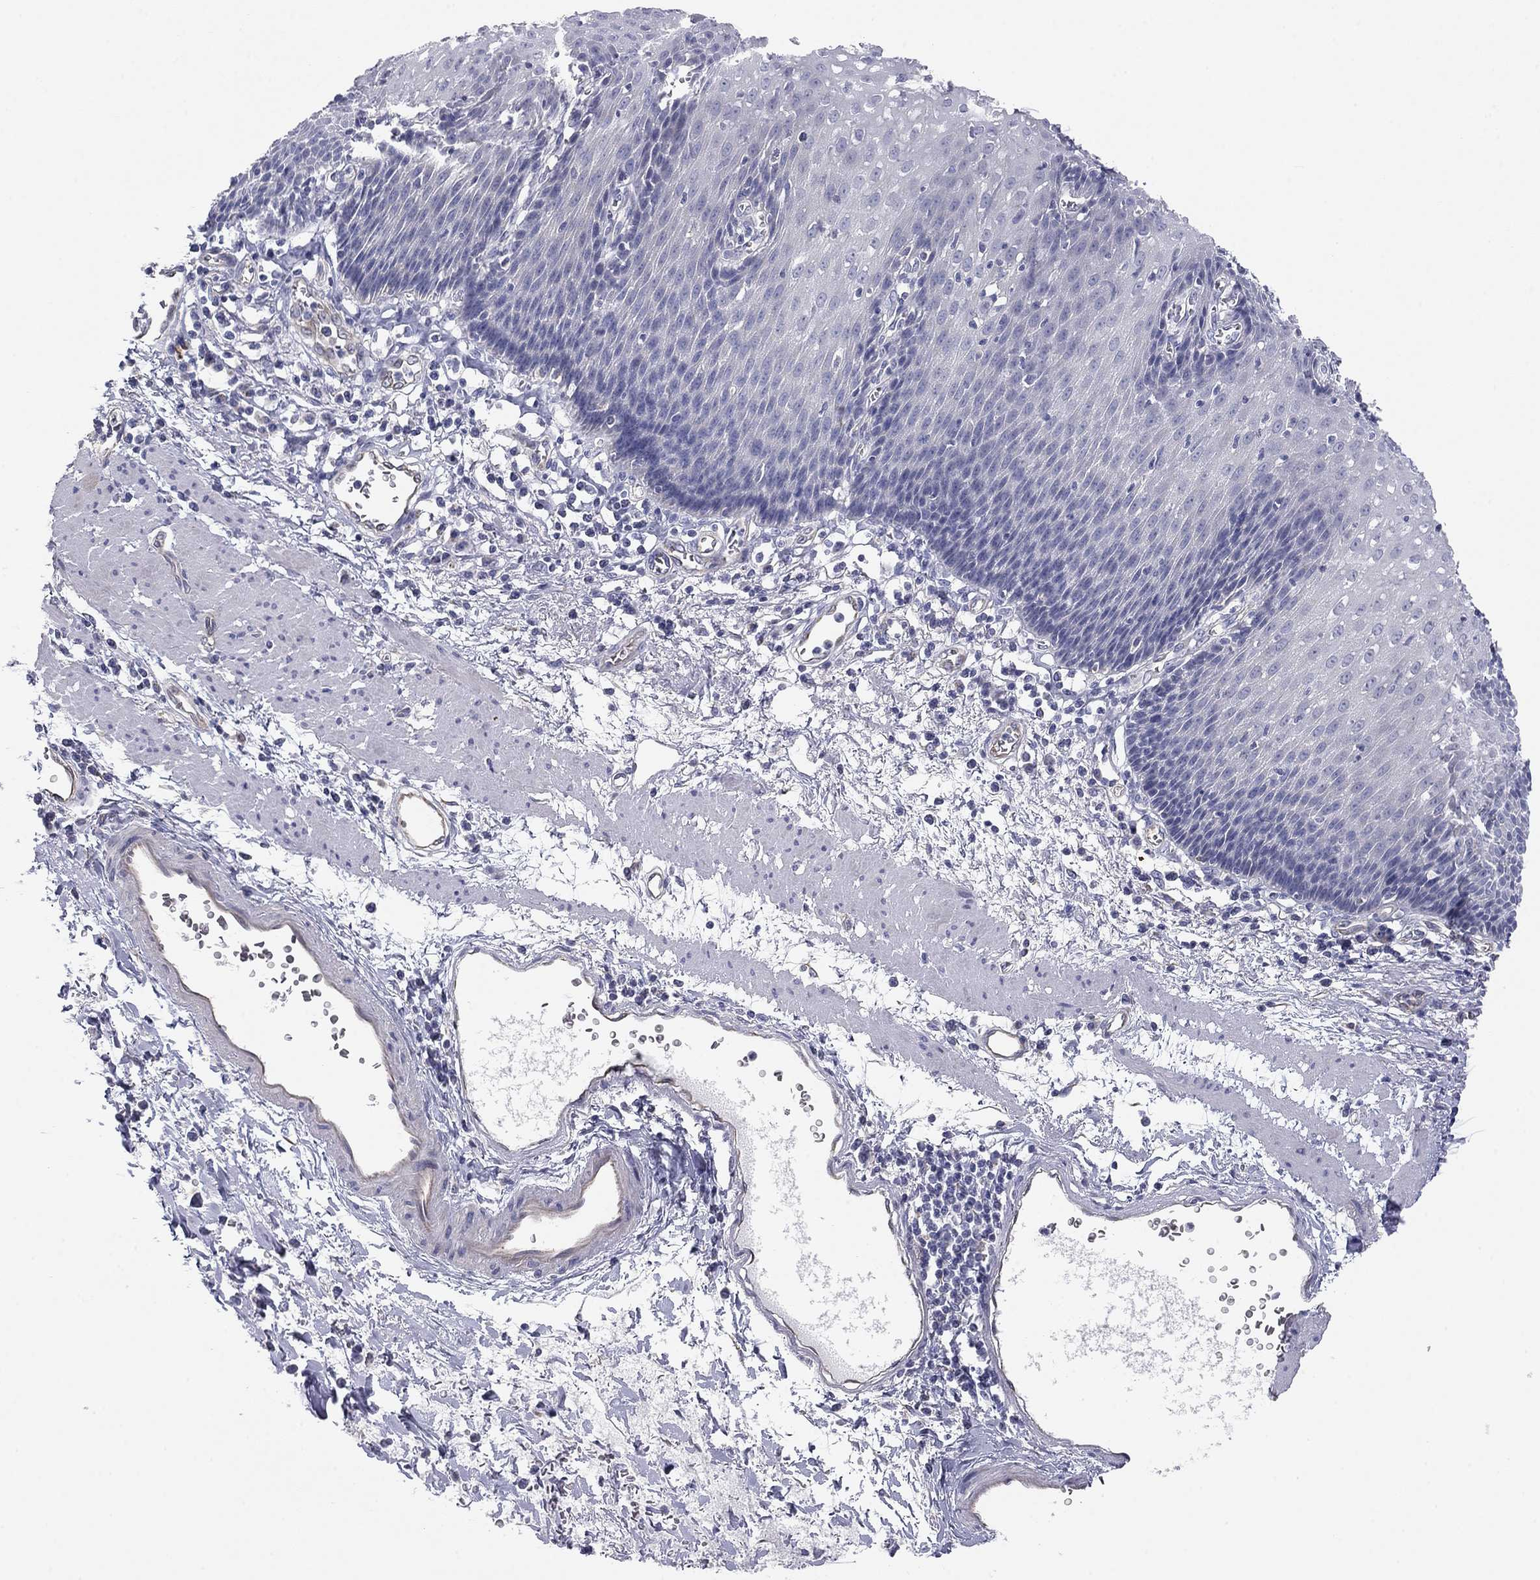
{"staining": {"intensity": "negative", "quantity": "none", "location": "none"}, "tissue": "esophagus", "cell_type": "Squamous epithelial cells", "image_type": "normal", "snomed": [{"axis": "morphology", "description": "Normal tissue, NOS"}, {"axis": "topography", "description": "Esophagus"}], "caption": "Protein analysis of normal esophagus shows no significant expression in squamous epithelial cells.", "gene": "SEPTIN3", "patient": {"sex": "male", "age": 57}}